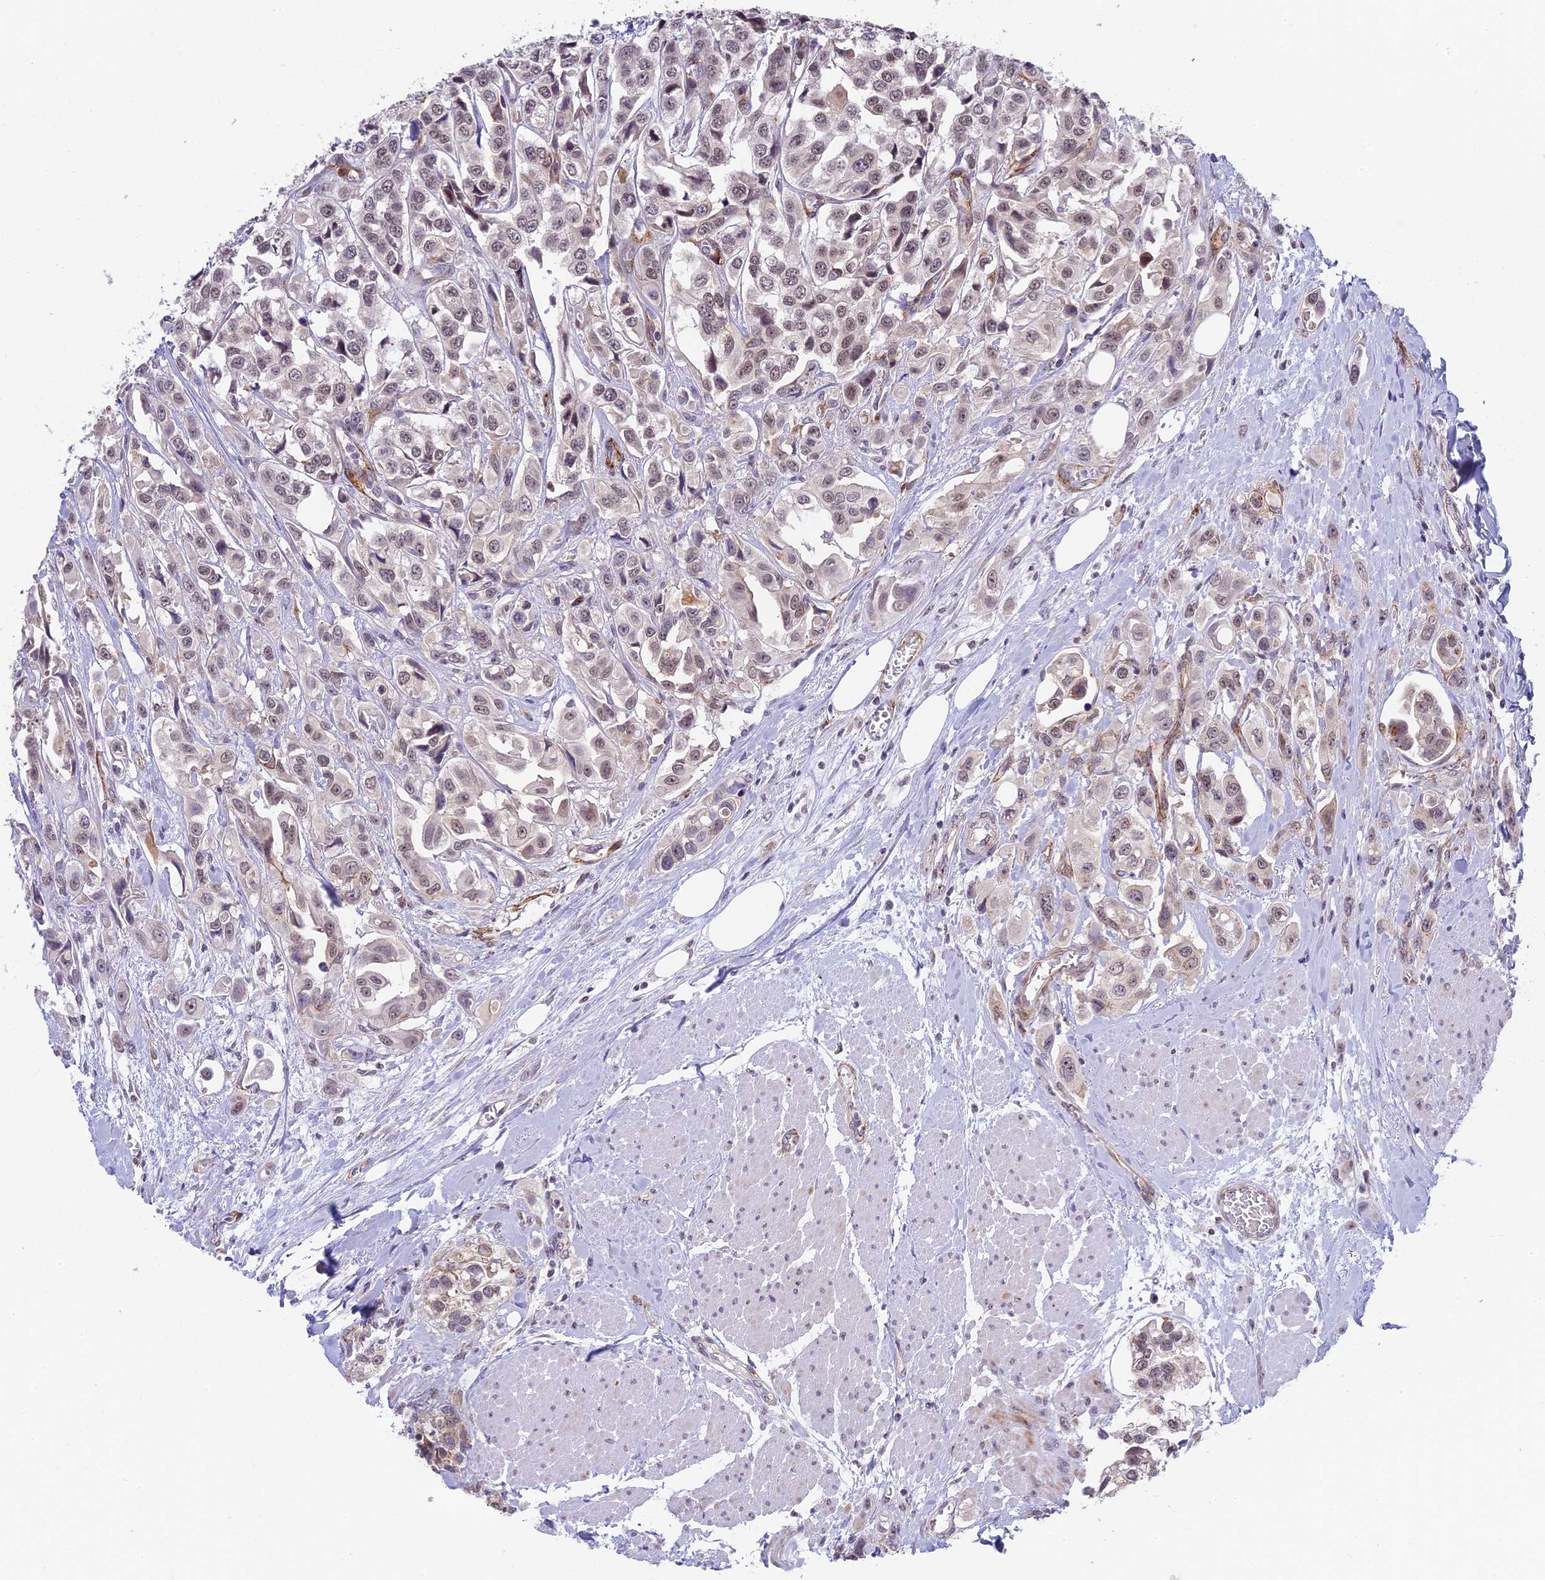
{"staining": {"intensity": "weak", "quantity": "<25%", "location": "cytoplasmic/membranous,nuclear"}, "tissue": "urothelial cancer", "cell_type": "Tumor cells", "image_type": "cancer", "snomed": [{"axis": "morphology", "description": "Urothelial carcinoma, High grade"}, {"axis": "topography", "description": "Urinary bladder"}], "caption": "Tumor cells show no significant protein expression in urothelial cancer.", "gene": "HEATR5B", "patient": {"sex": "male", "age": 67}}